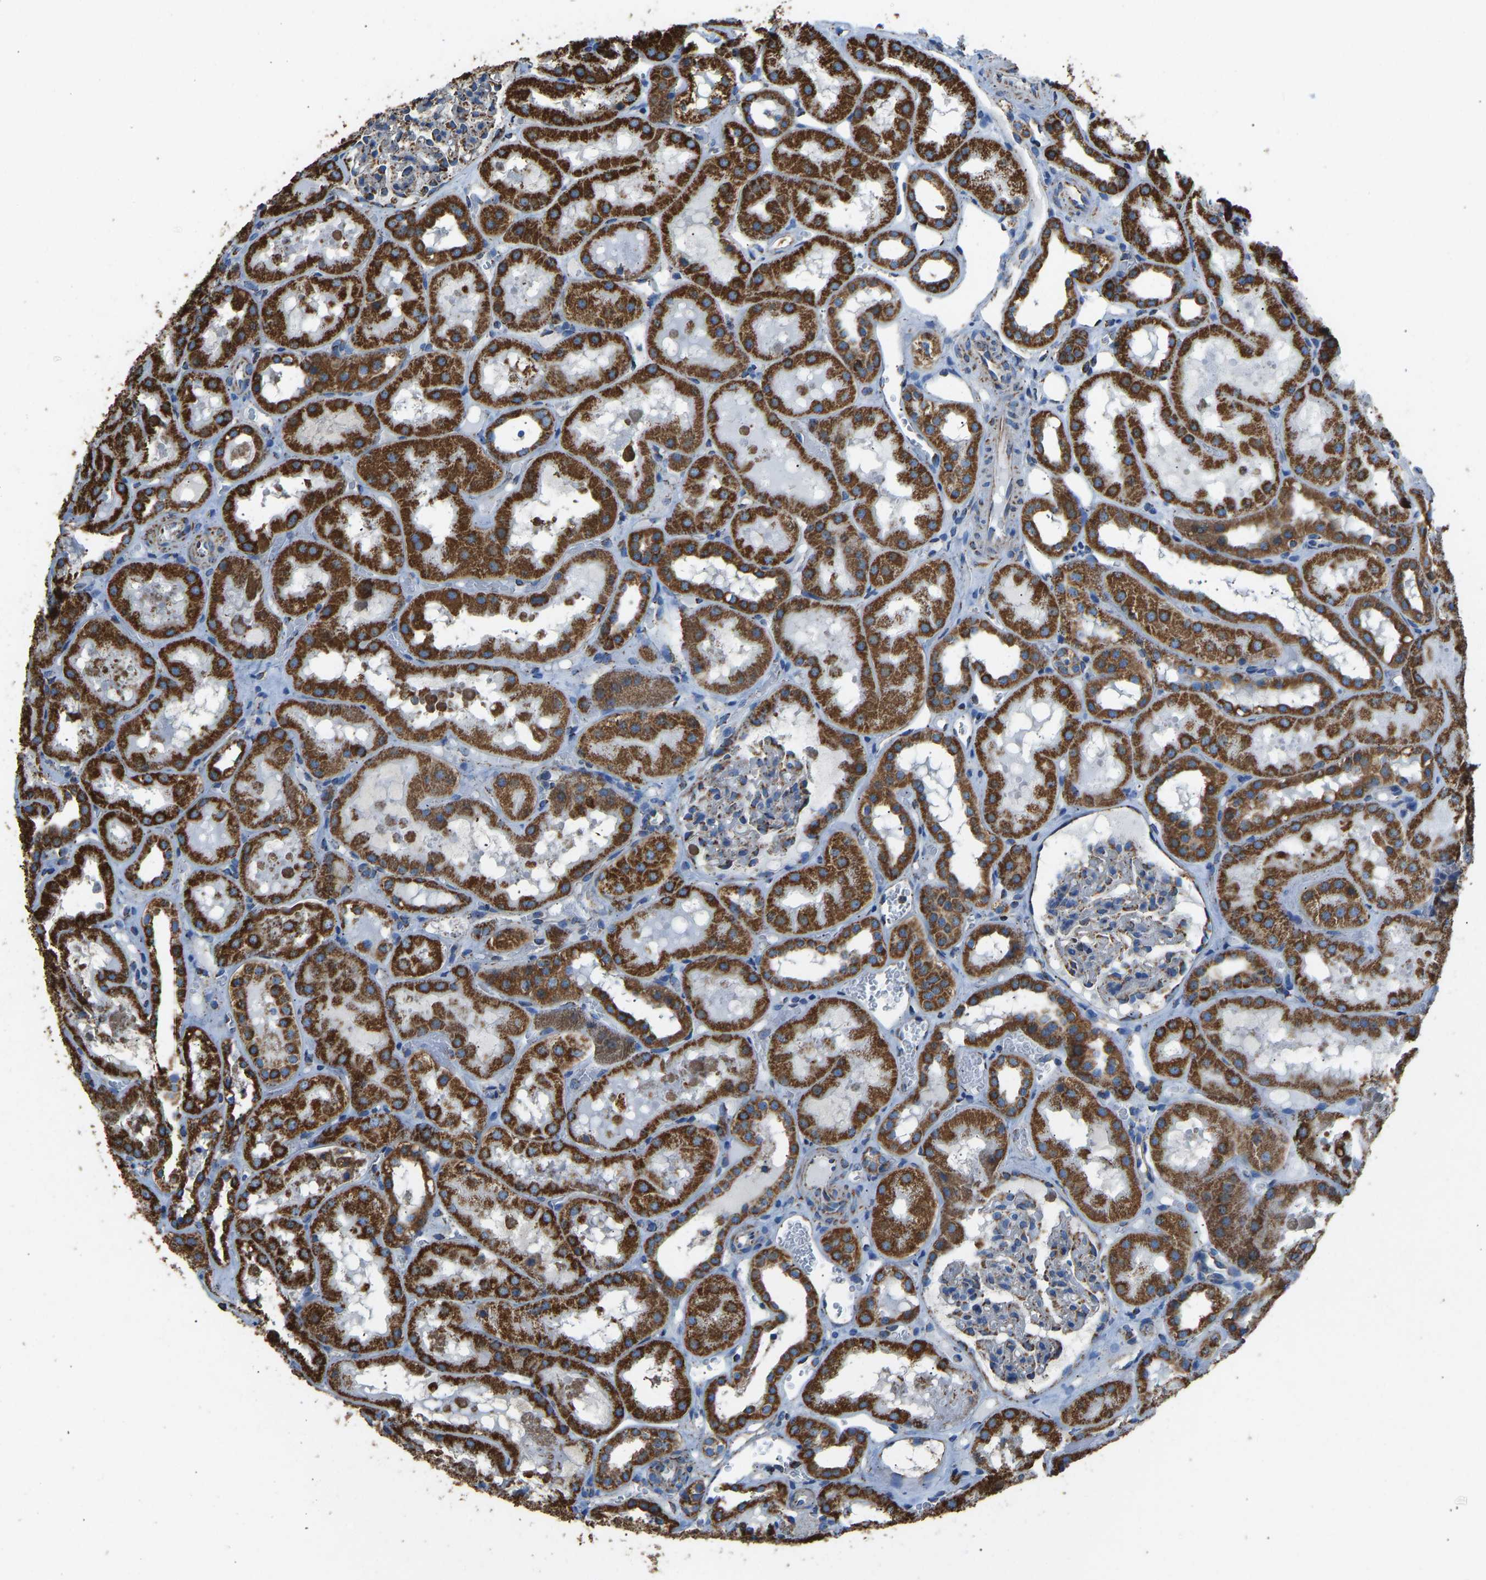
{"staining": {"intensity": "moderate", "quantity": "25%-75%", "location": "cytoplasmic/membranous"}, "tissue": "kidney", "cell_type": "Cells in glomeruli", "image_type": "normal", "snomed": [{"axis": "morphology", "description": "Normal tissue, NOS"}, {"axis": "topography", "description": "Kidney"}, {"axis": "topography", "description": "Urinary bladder"}], "caption": "Immunohistochemical staining of benign kidney displays moderate cytoplasmic/membranous protein expression in approximately 25%-75% of cells in glomeruli. (DAB (3,3'-diaminobenzidine) IHC, brown staining for protein, blue staining for nuclei).", "gene": "IRX6", "patient": {"sex": "male", "age": 16}}